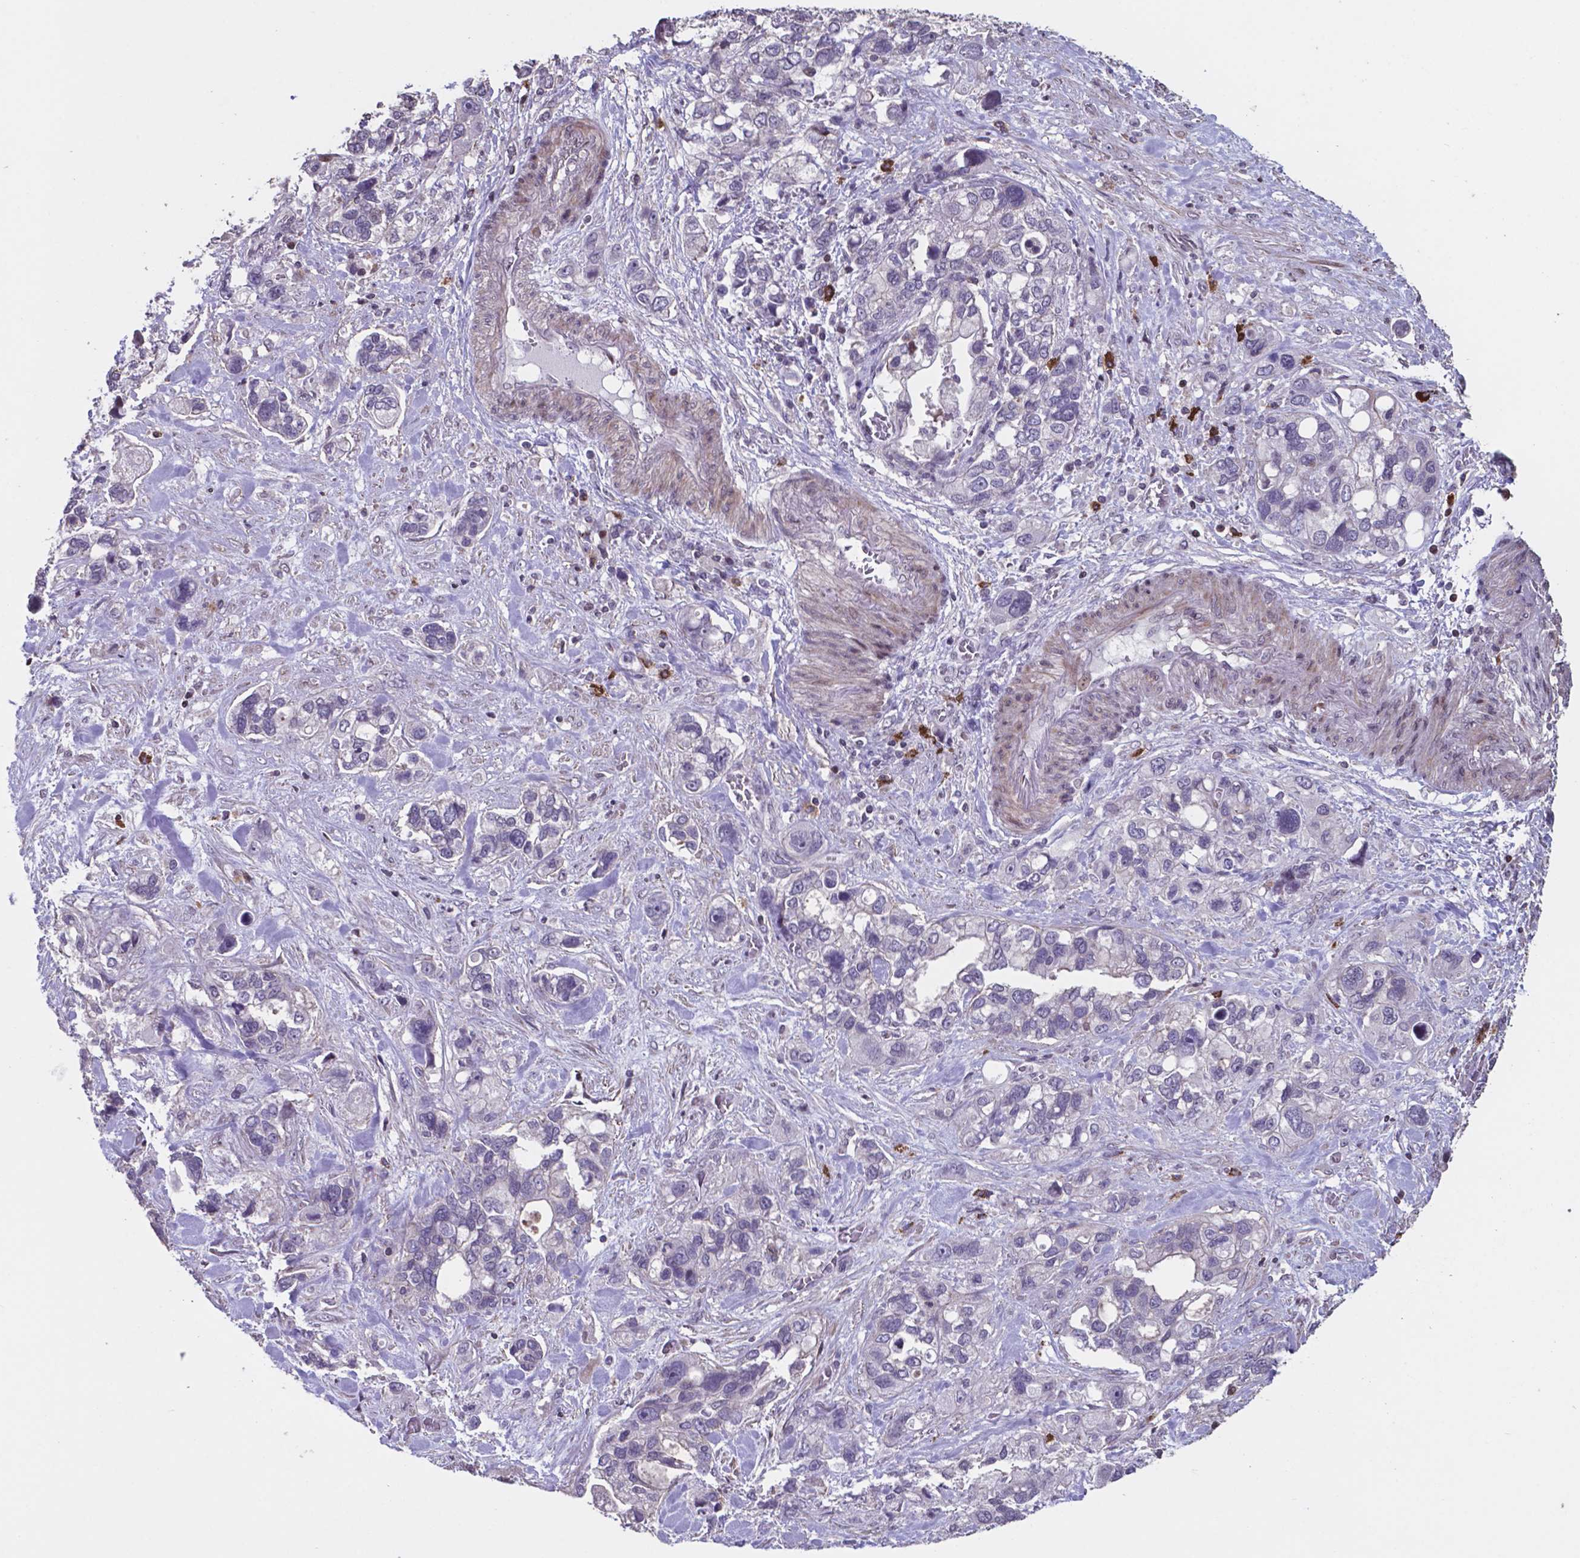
{"staining": {"intensity": "negative", "quantity": "none", "location": "none"}, "tissue": "stomach cancer", "cell_type": "Tumor cells", "image_type": "cancer", "snomed": [{"axis": "morphology", "description": "Adenocarcinoma, NOS"}, {"axis": "topography", "description": "Stomach, upper"}], "caption": "A histopathology image of human stomach adenocarcinoma is negative for staining in tumor cells.", "gene": "MLC1", "patient": {"sex": "female", "age": 81}}